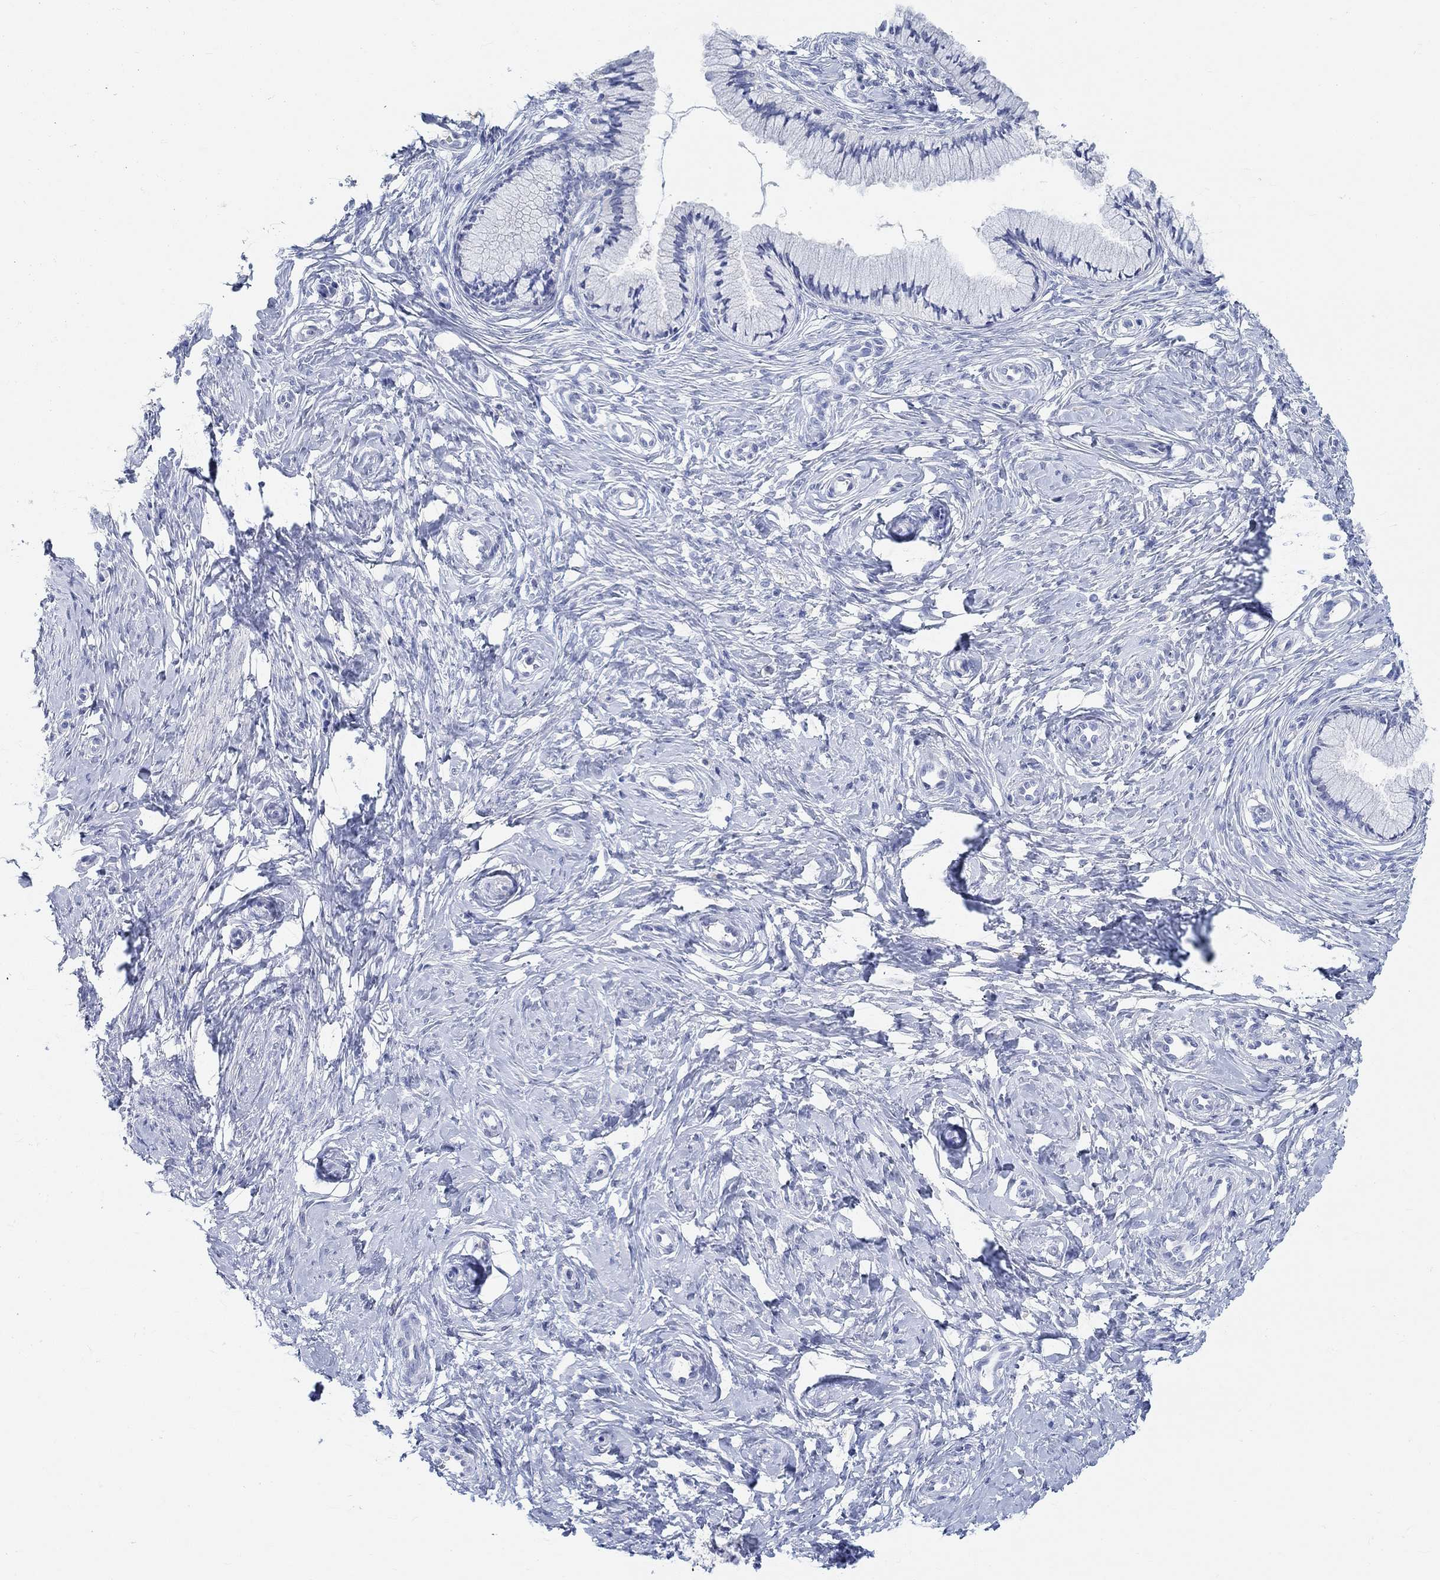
{"staining": {"intensity": "negative", "quantity": "none", "location": "none"}, "tissue": "cervix", "cell_type": "Glandular cells", "image_type": "normal", "snomed": [{"axis": "morphology", "description": "Normal tissue, NOS"}, {"axis": "topography", "description": "Cervix"}], "caption": "Immunohistochemistry histopathology image of benign human cervix stained for a protein (brown), which shows no staining in glandular cells. Nuclei are stained in blue.", "gene": "GRIA3", "patient": {"sex": "female", "age": 37}}